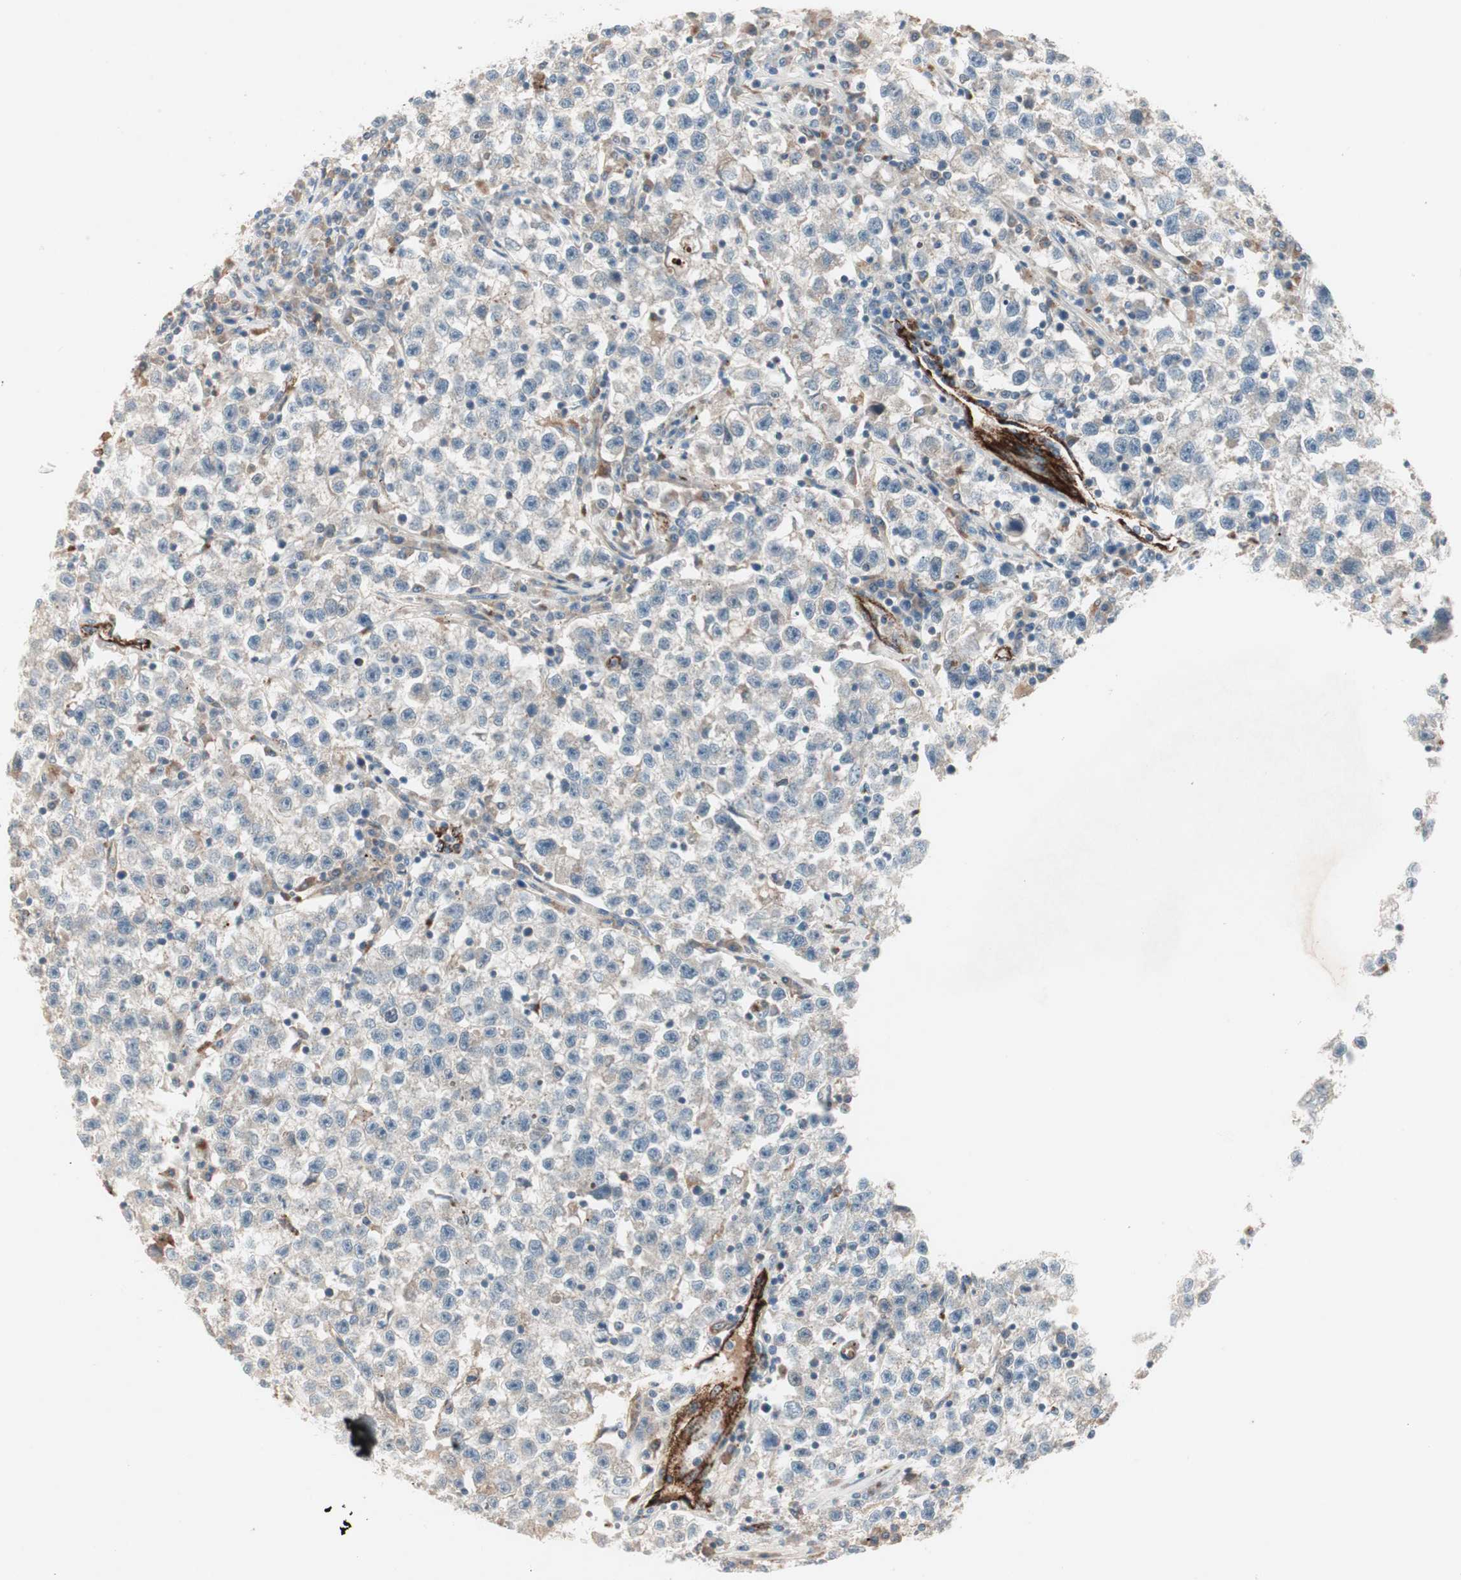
{"staining": {"intensity": "weak", "quantity": "25%-75%", "location": "cytoplasmic/membranous"}, "tissue": "testis cancer", "cell_type": "Tumor cells", "image_type": "cancer", "snomed": [{"axis": "morphology", "description": "Seminoma, NOS"}, {"axis": "topography", "description": "Testis"}], "caption": "IHC of testis seminoma exhibits low levels of weak cytoplasmic/membranous staining in approximately 25%-75% of tumor cells.", "gene": "FGFR4", "patient": {"sex": "male", "age": 22}}